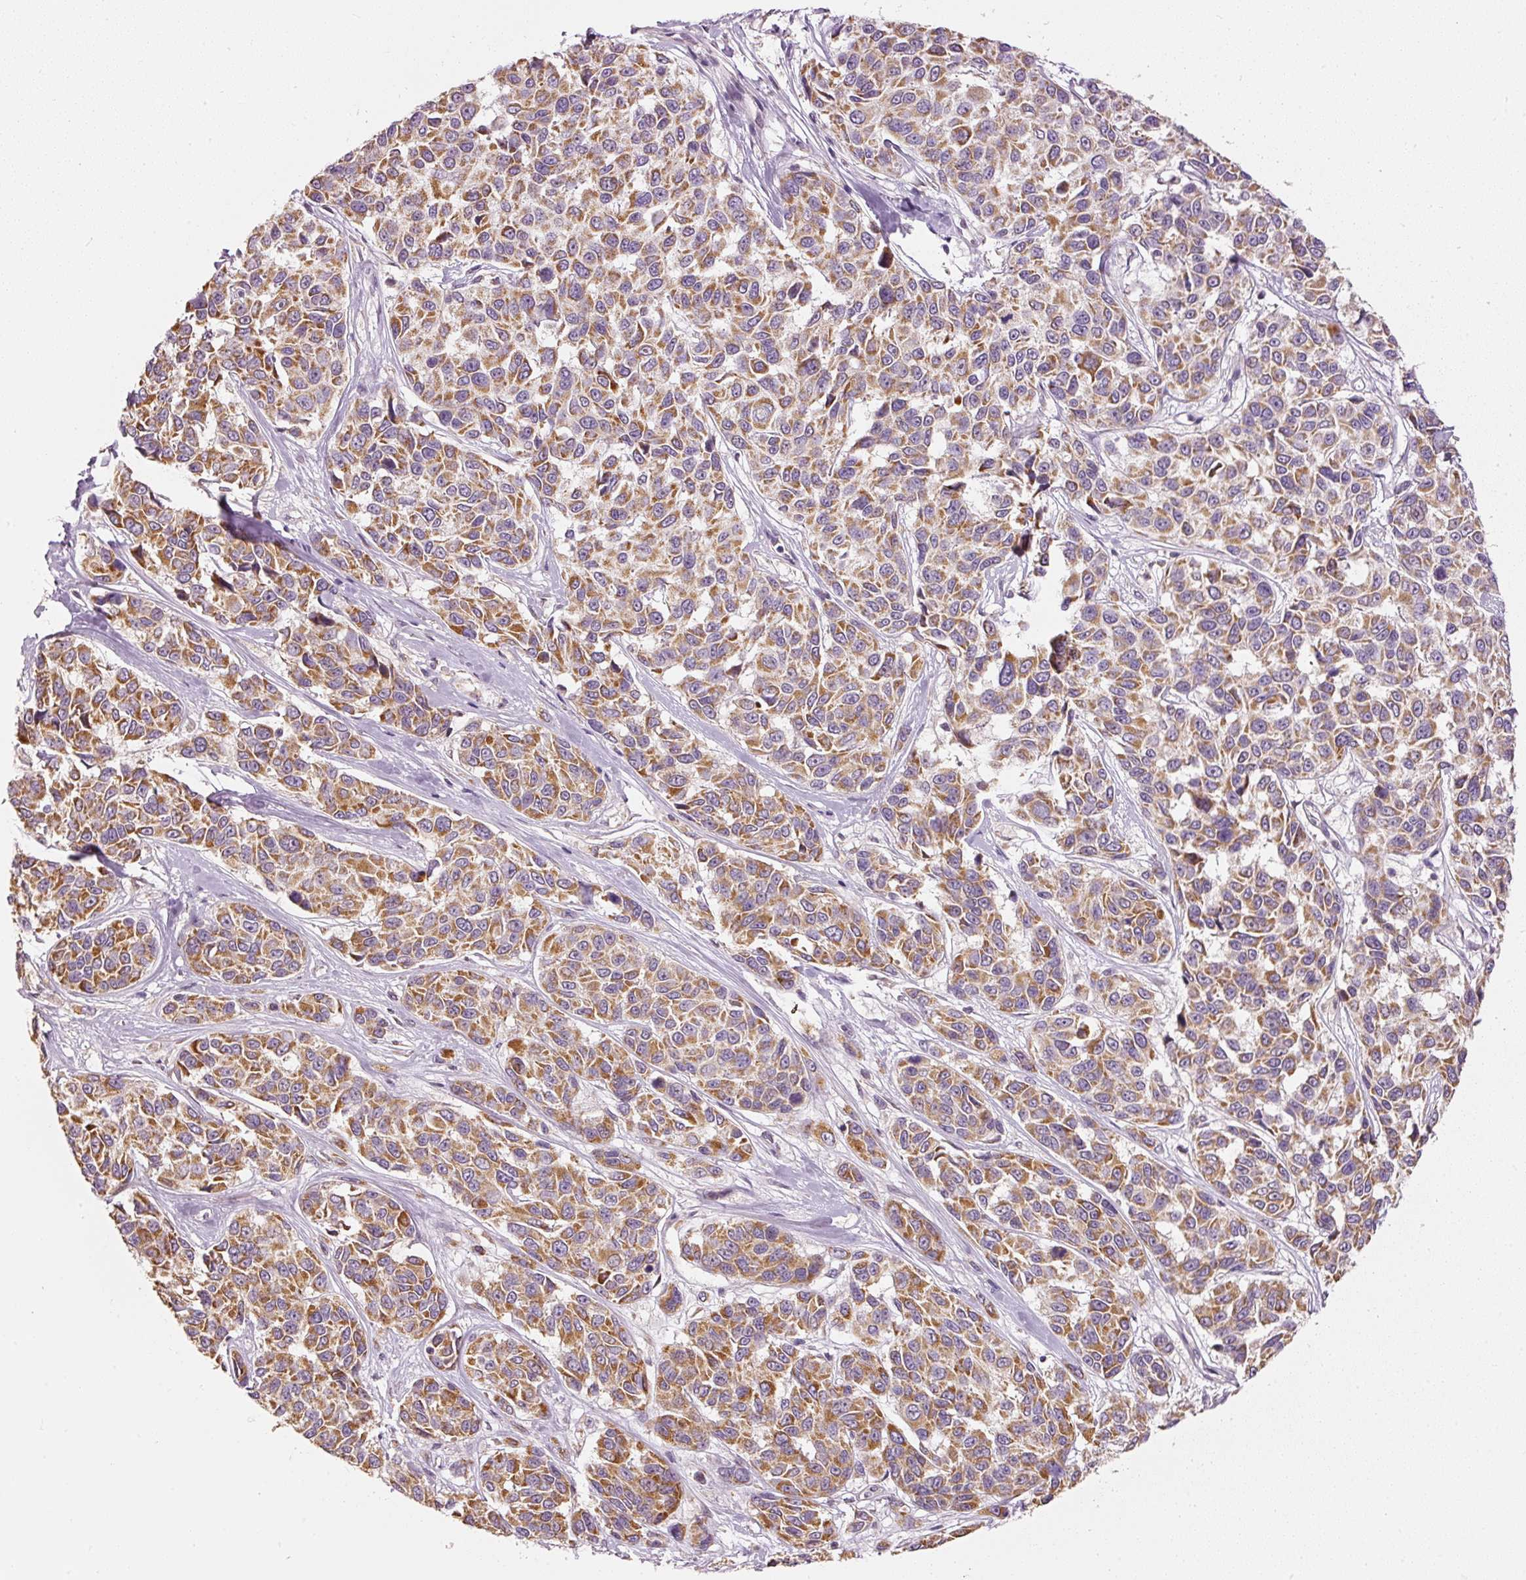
{"staining": {"intensity": "moderate", "quantity": ">75%", "location": "cytoplasmic/membranous"}, "tissue": "melanoma", "cell_type": "Tumor cells", "image_type": "cancer", "snomed": [{"axis": "morphology", "description": "Malignant melanoma, NOS"}, {"axis": "topography", "description": "Skin"}], "caption": "This micrograph demonstrates melanoma stained with immunohistochemistry to label a protein in brown. The cytoplasmic/membranous of tumor cells show moderate positivity for the protein. Nuclei are counter-stained blue.", "gene": "MTHFD1L", "patient": {"sex": "female", "age": 66}}